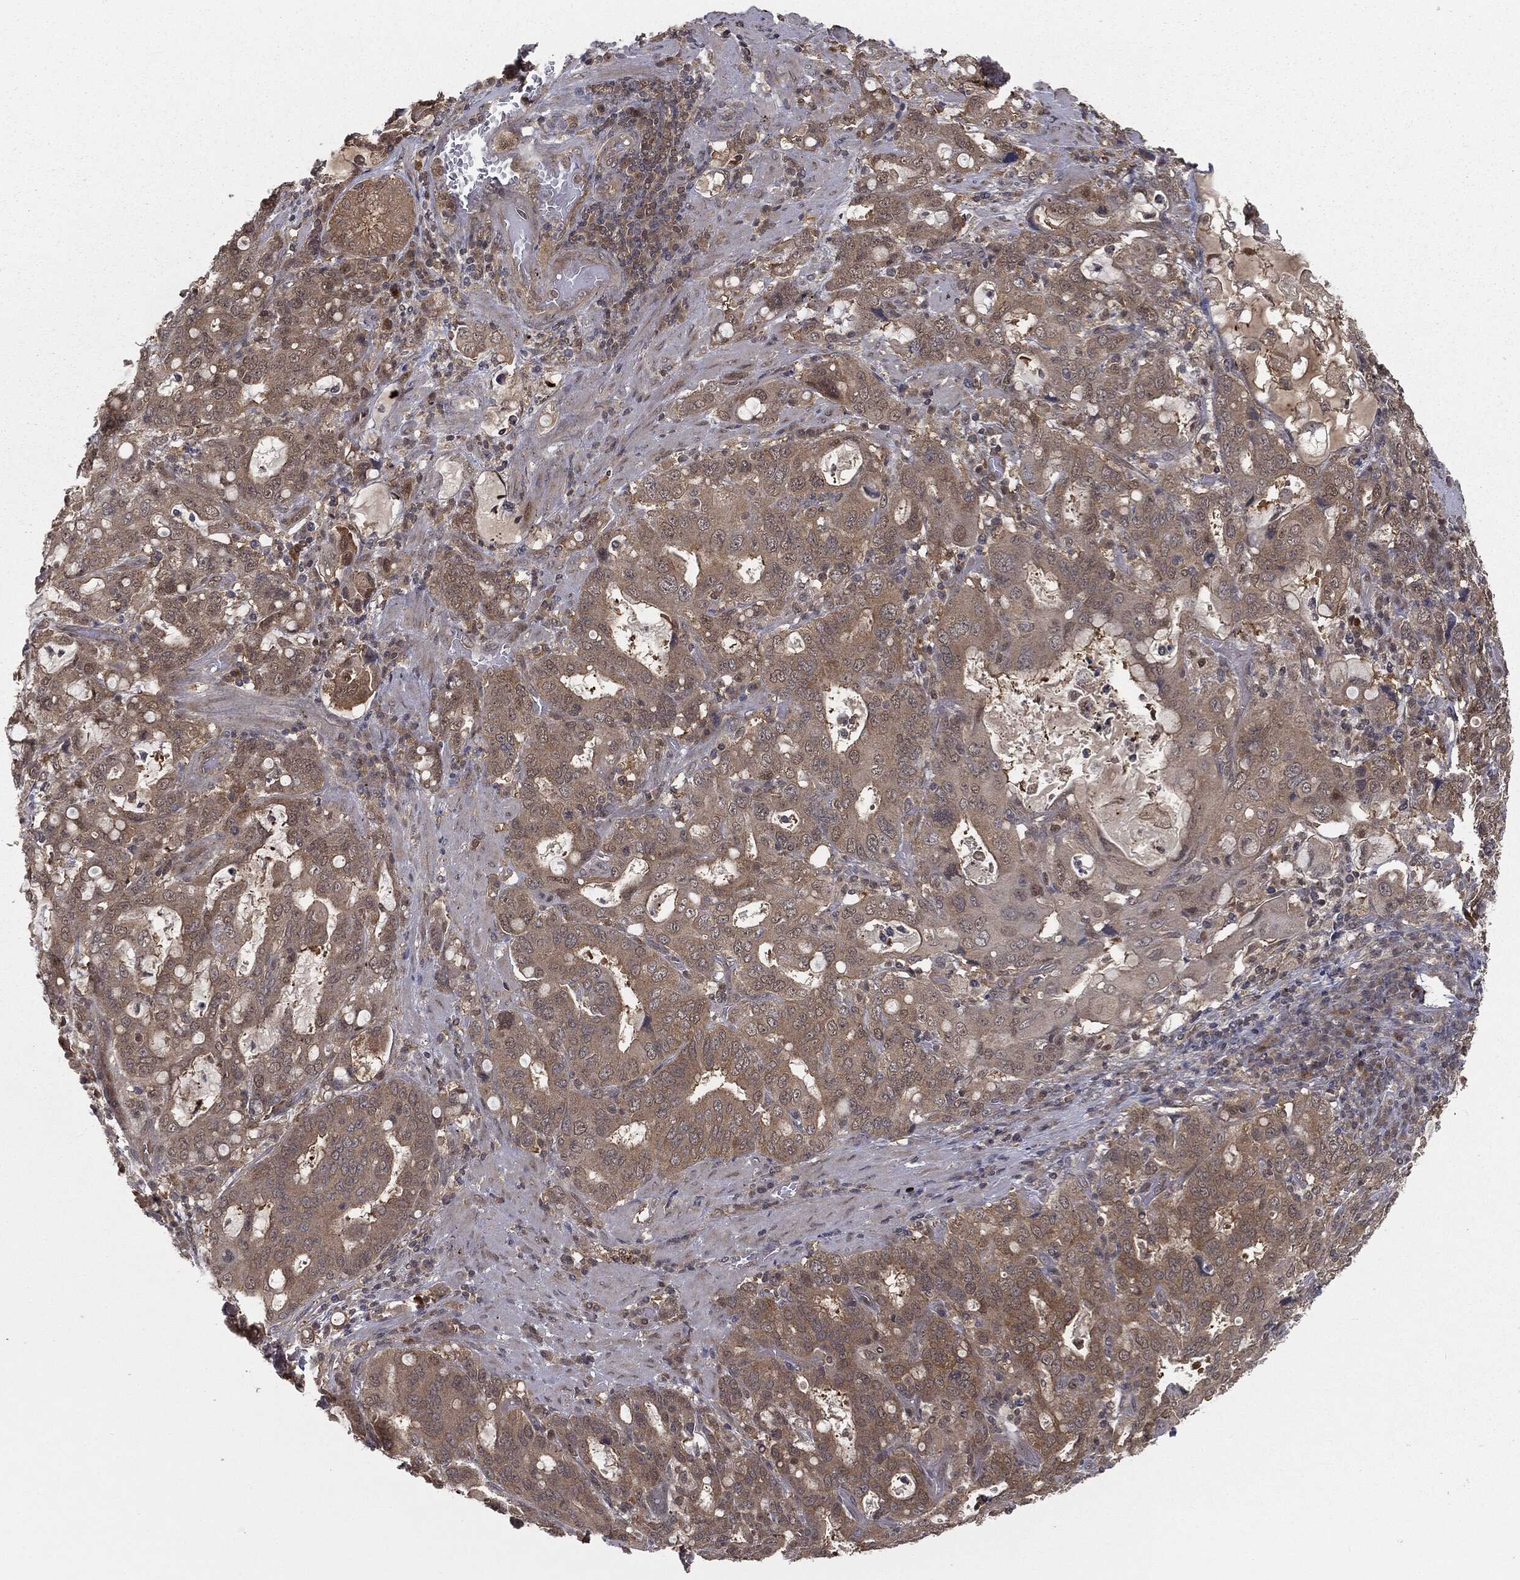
{"staining": {"intensity": "weak", "quantity": ">75%", "location": "cytoplasmic/membranous,nuclear"}, "tissue": "stomach cancer", "cell_type": "Tumor cells", "image_type": "cancer", "snomed": [{"axis": "morphology", "description": "Adenocarcinoma, NOS"}, {"axis": "topography", "description": "Stomach, upper"}, {"axis": "topography", "description": "Stomach"}], "caption": "Adenocarcinoma (stomach) stained with a brown dye shows weak cytoplasmic/membranous and nuclear positive expression in about >75% of tumor cells.", "gene": "FBXO7", "patient": {"sex": "male", "age": 62}}